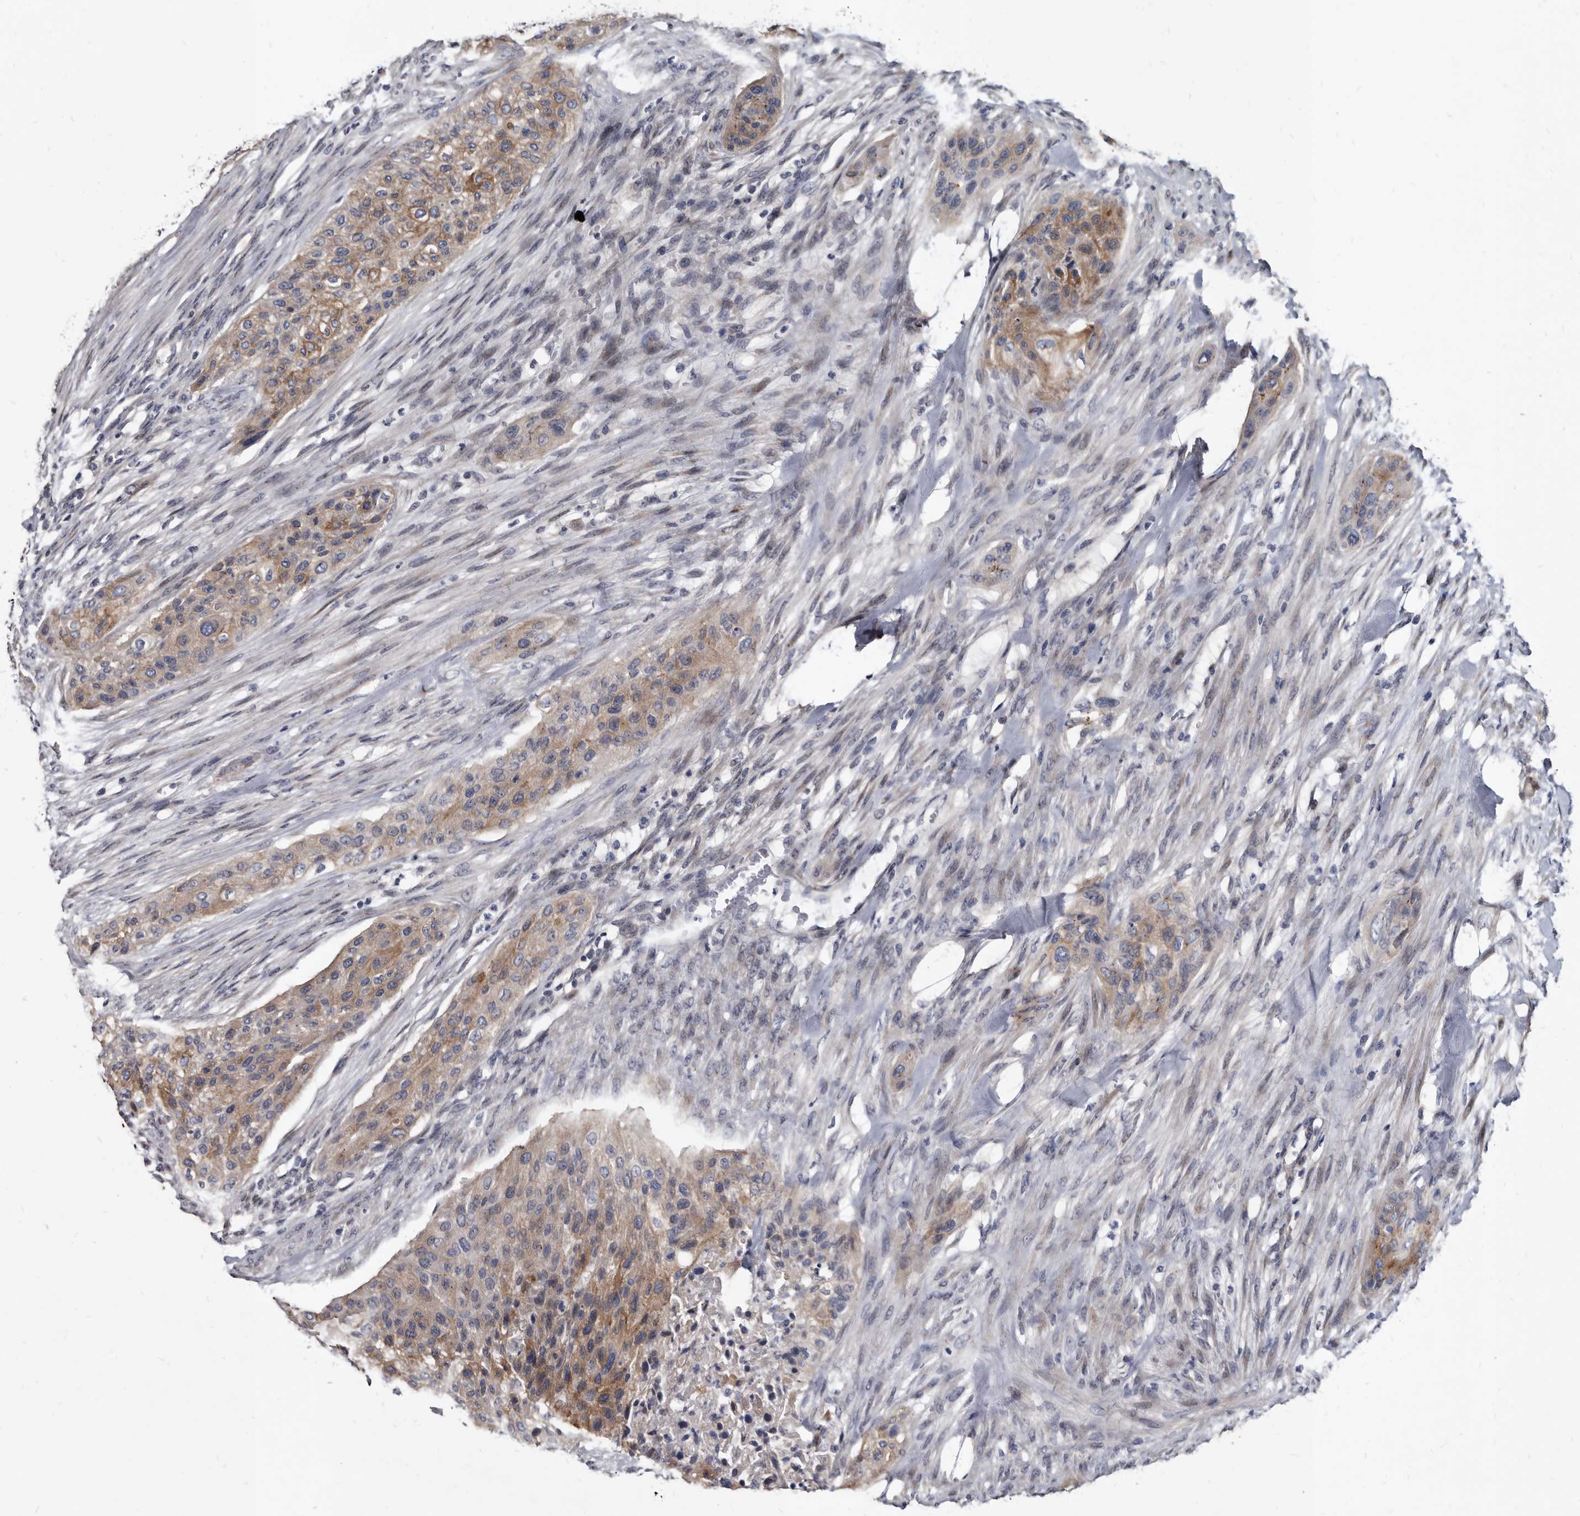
{"staining": {"intensity": "moderate", "quantity": ">75%", "location": "cytoplasmic/membranous"}, "tissue": "urothelial cancer", "cell_type": "Tumor cells", "image_type": "cancer", "snomed": [{"axis": "morphology", "description": "Urothelial carcinoma, High grade"}, {"axis": "topography", "description": "Urinary bladder"}], "caption": "IHC image of neoplastic tissue: human high-grade urothelial carcinoma stained using immunohistochemistry demonstrates medium levels of moderate protein expression localized specifically in the cytoplasmic/membranous of tumor cells, appearing as a cytoplasmic/membranous brown color.", "gene": "PRSS8", "patient": {"sex": "male", "age": 35}}